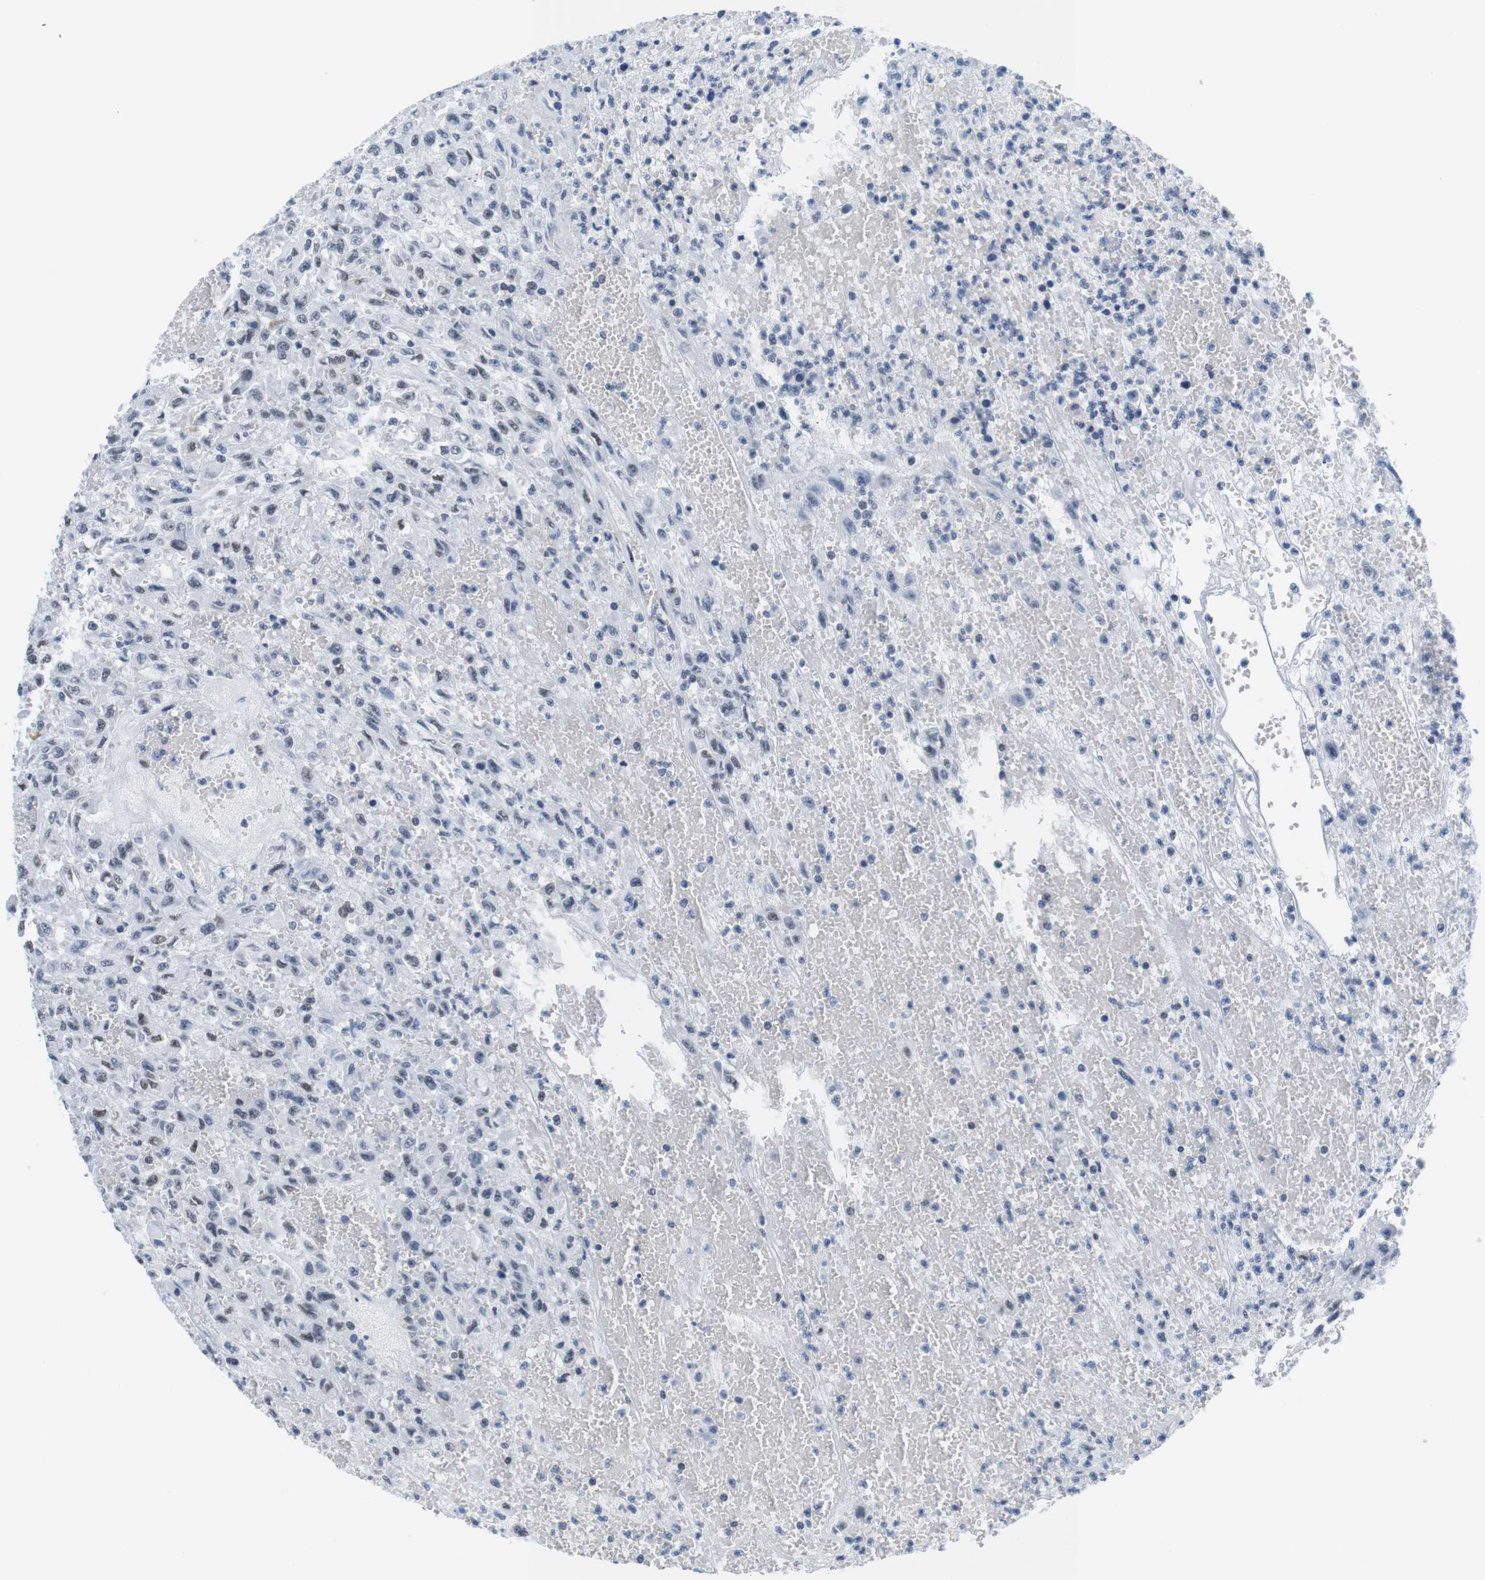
{"staining": {"intensity": "moderate", "quantity": "25%-75%", "location": "nuclear"}, "tissue": "urothelial cancer", "cell_type": "Tumor cells", "image_type": "cancer", "snomed": [{"axis": "morphology", "description": "Urothelial carcinoma, High grade"}, {"axis": "topography", "description": "Urinary bladder"}], "caption": "A brown stain labels moderate nuclear expression of a protein in human urothelial carcinoma (high-grade) tumor cells. Nuclei are stained in blue.", "gene": "IFI16", "patient": {"sex": "male", "age": 46}}